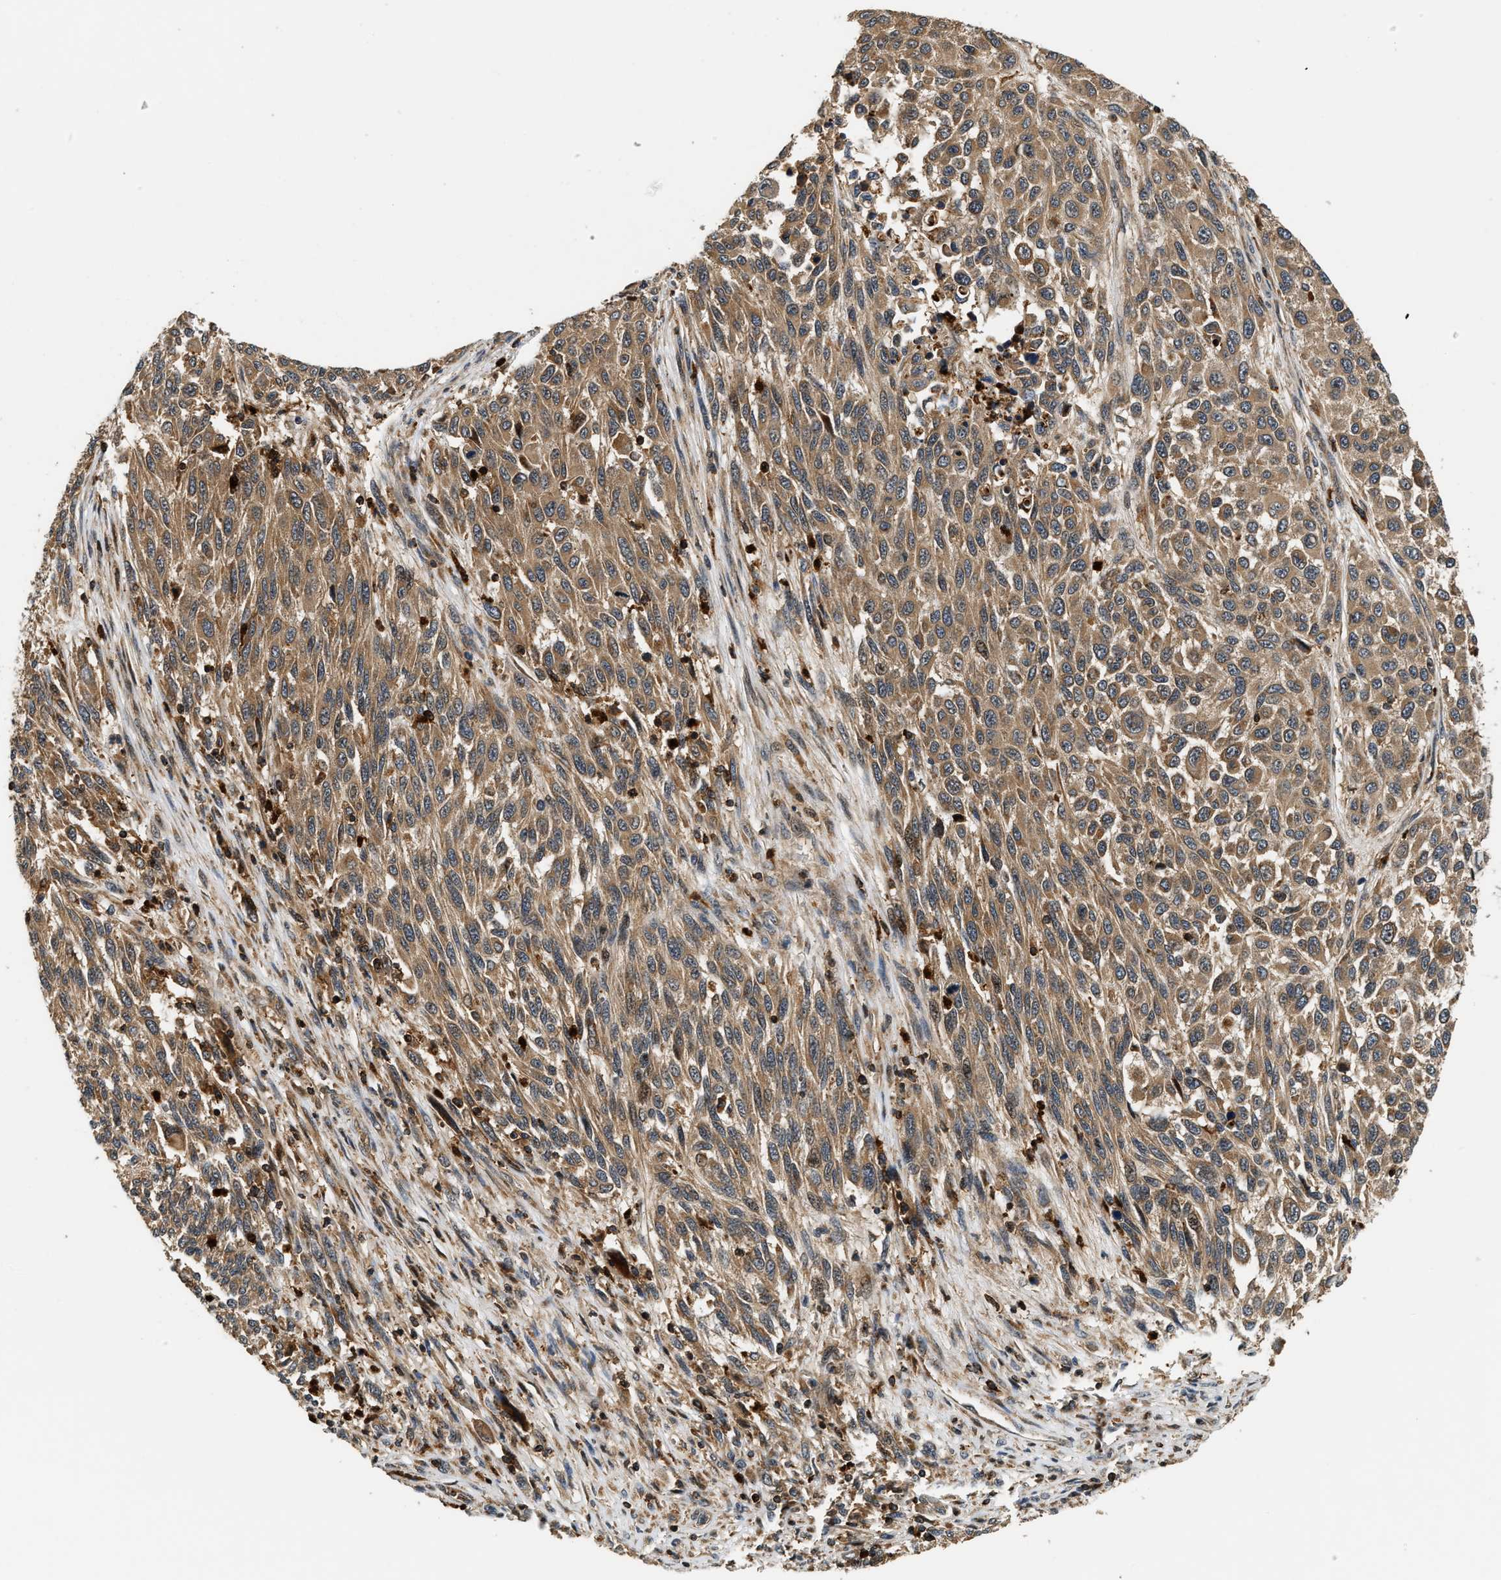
{"staining": {"intensity": "moderate", "quantity": ">75%", "location": "cytoplasmic/membranous"}, "tissue": "melanoma", "cell_type": "Tumor cells", "image_type": "cancer", "snomed": [{"axis": "morphology", "description": "Malignant melanoma, Metastatic site"}, {"axis": "topography", "description": "Lymph node"}], "caption": "Malignant melanoma (metastatic site) stained with IHC reveals moderate cytoplasmic/membranous expression in approximately >75% of tumor cells.", "gene": "SNX5", "patient": {"sex": "male", "age": 61}}